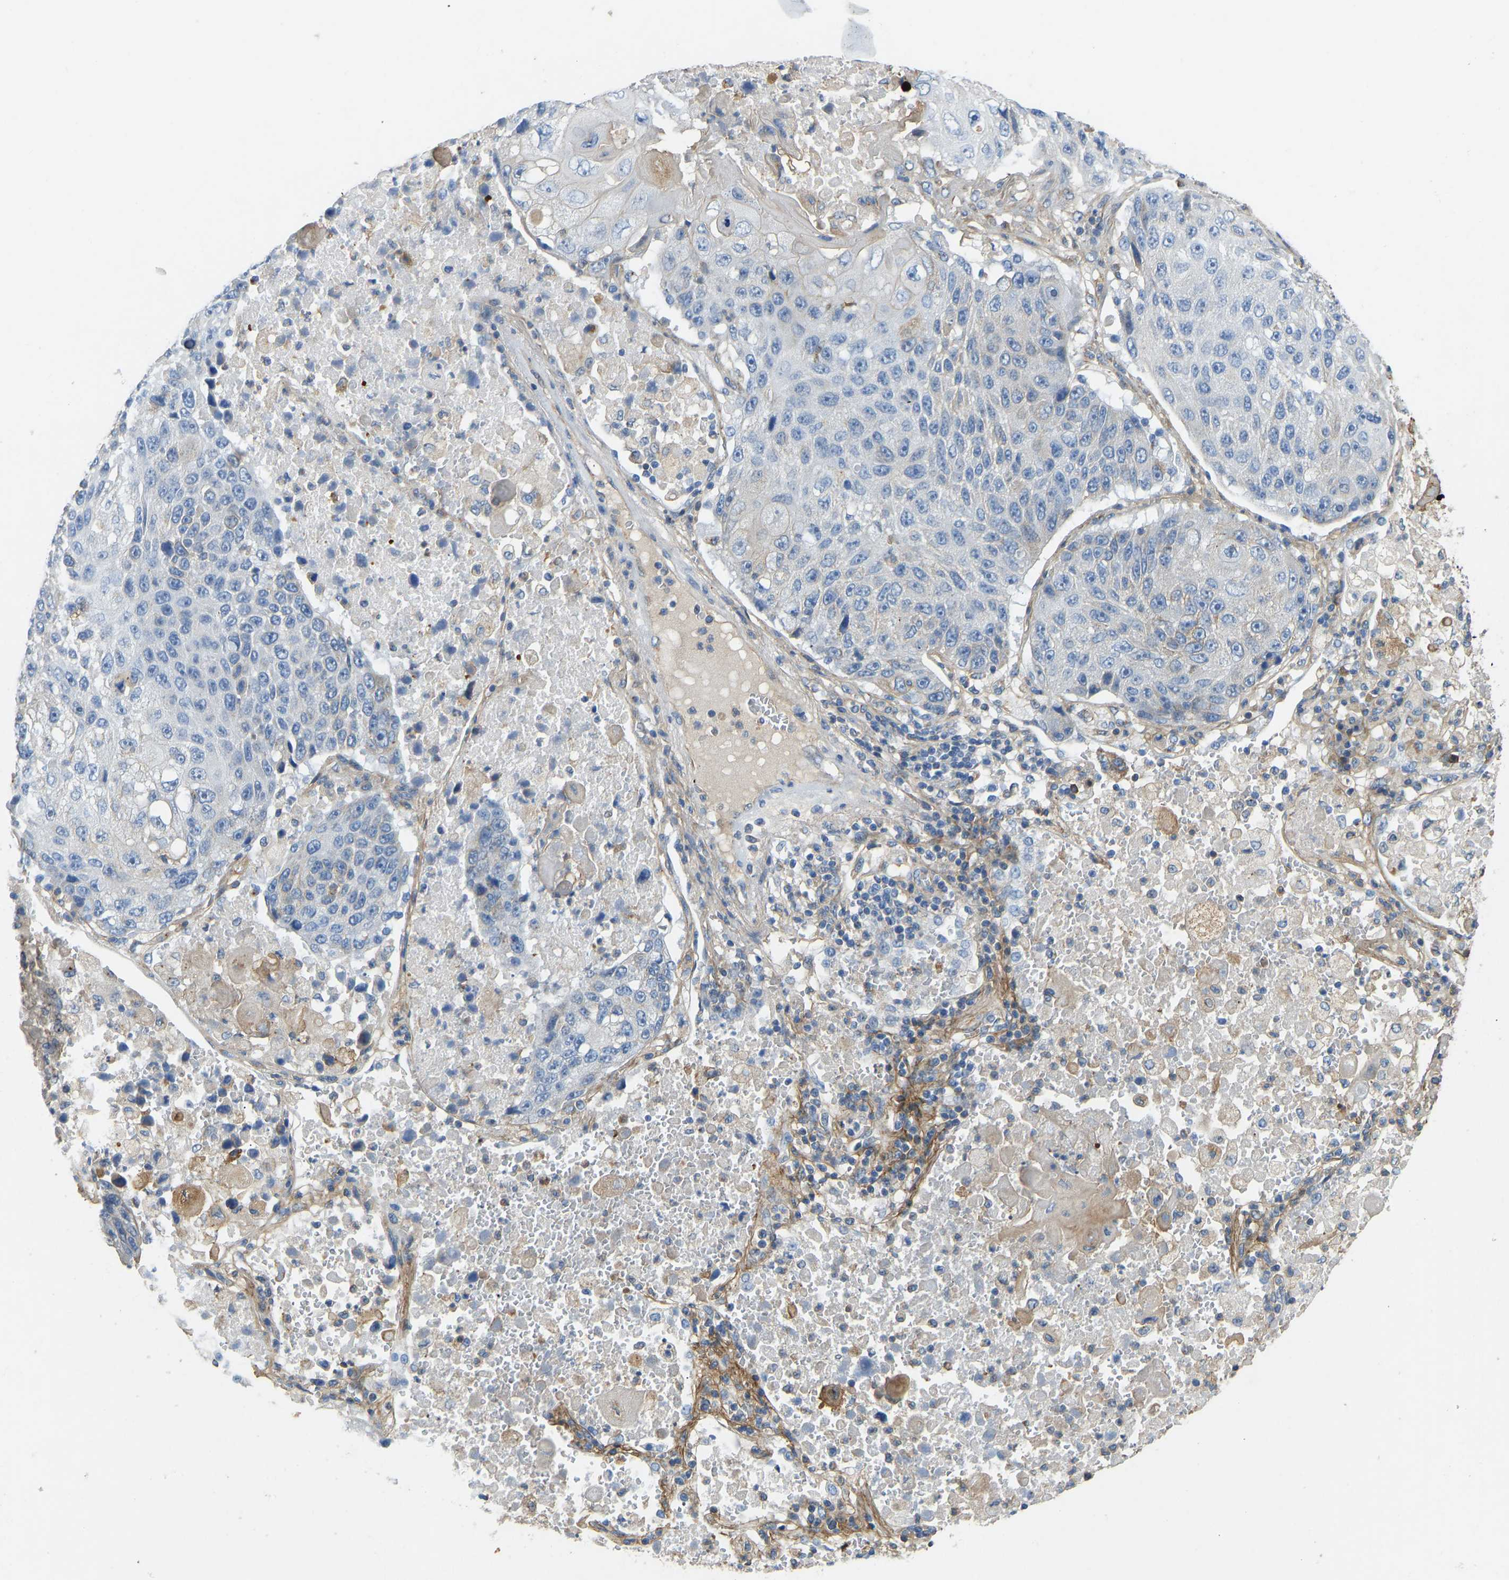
{"staining": {"intensity": "negative", "quantity": "none", "location": "none"}, "tissue": "lung cancer", "cell_type": "Tumor cells", "image_type": "cancer", "snomed": [{"axis": "morphology", "description": "Squamous cell carcinoma, NOS"}, {"axis": "topography", "description": "Lung"}], "caption": "High magnification brightfield microscopy of lung cancer stained with DAB (3,3'-diaminobenzidine) (brown) and counterstained with hematoxylin (blue): tumor cells show no significant expression.", "gene": "TECTA", "patient": {"sex": "male", "age": 61}}